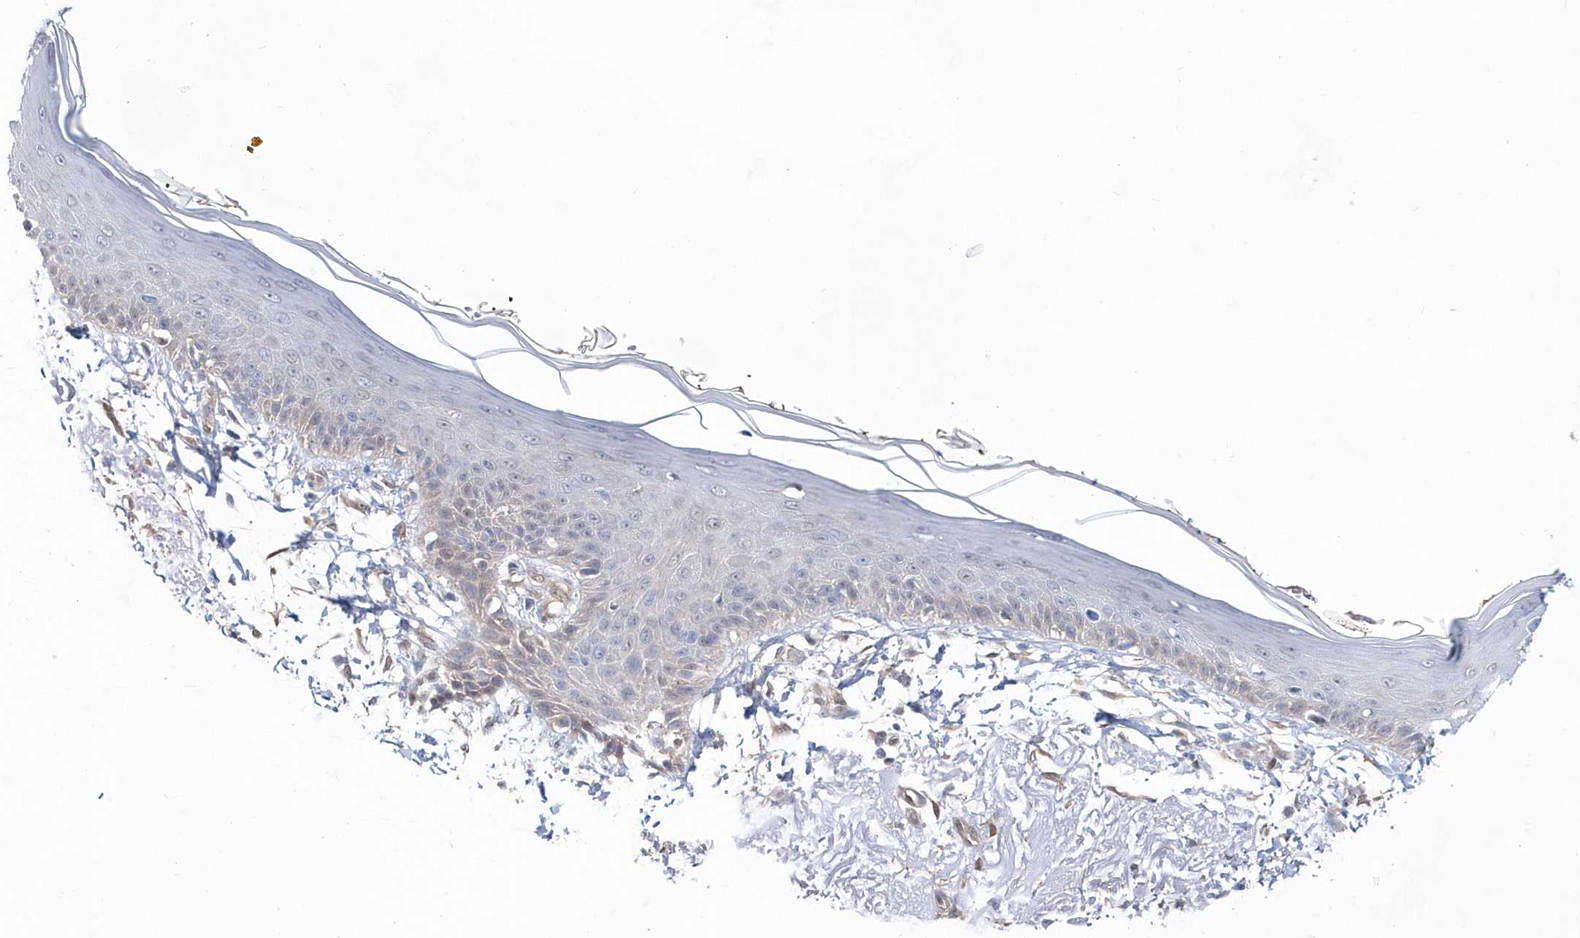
{"staining": {"intensity": "strong", "quantity": ">75%", "location": "cytoplasmic/membranous"}, "tissue": "skin", "cell_type": "Fibroblasts", "image_type": "normal", "snomed": [{"axis": "morphology", "description": "Normal tissue, NOS"}, {"axis": "topography", "description": "Skin"}, {"axis": "topography", "description": "Skeletal muscle"}], "caption": "A high amount of strong cytoplasmic/membranous expression is present in approximately >75% of fibroblasts in benign skin. The staining was performed using DAB (3,3'-diaminobenzidine) to visualize the protein expression in brown, while the nuclei were stained in blue with hematoxylin (Magnification: 20x).", "gene": "BDH2", "patient": {"sex": "male", "age": 83}}